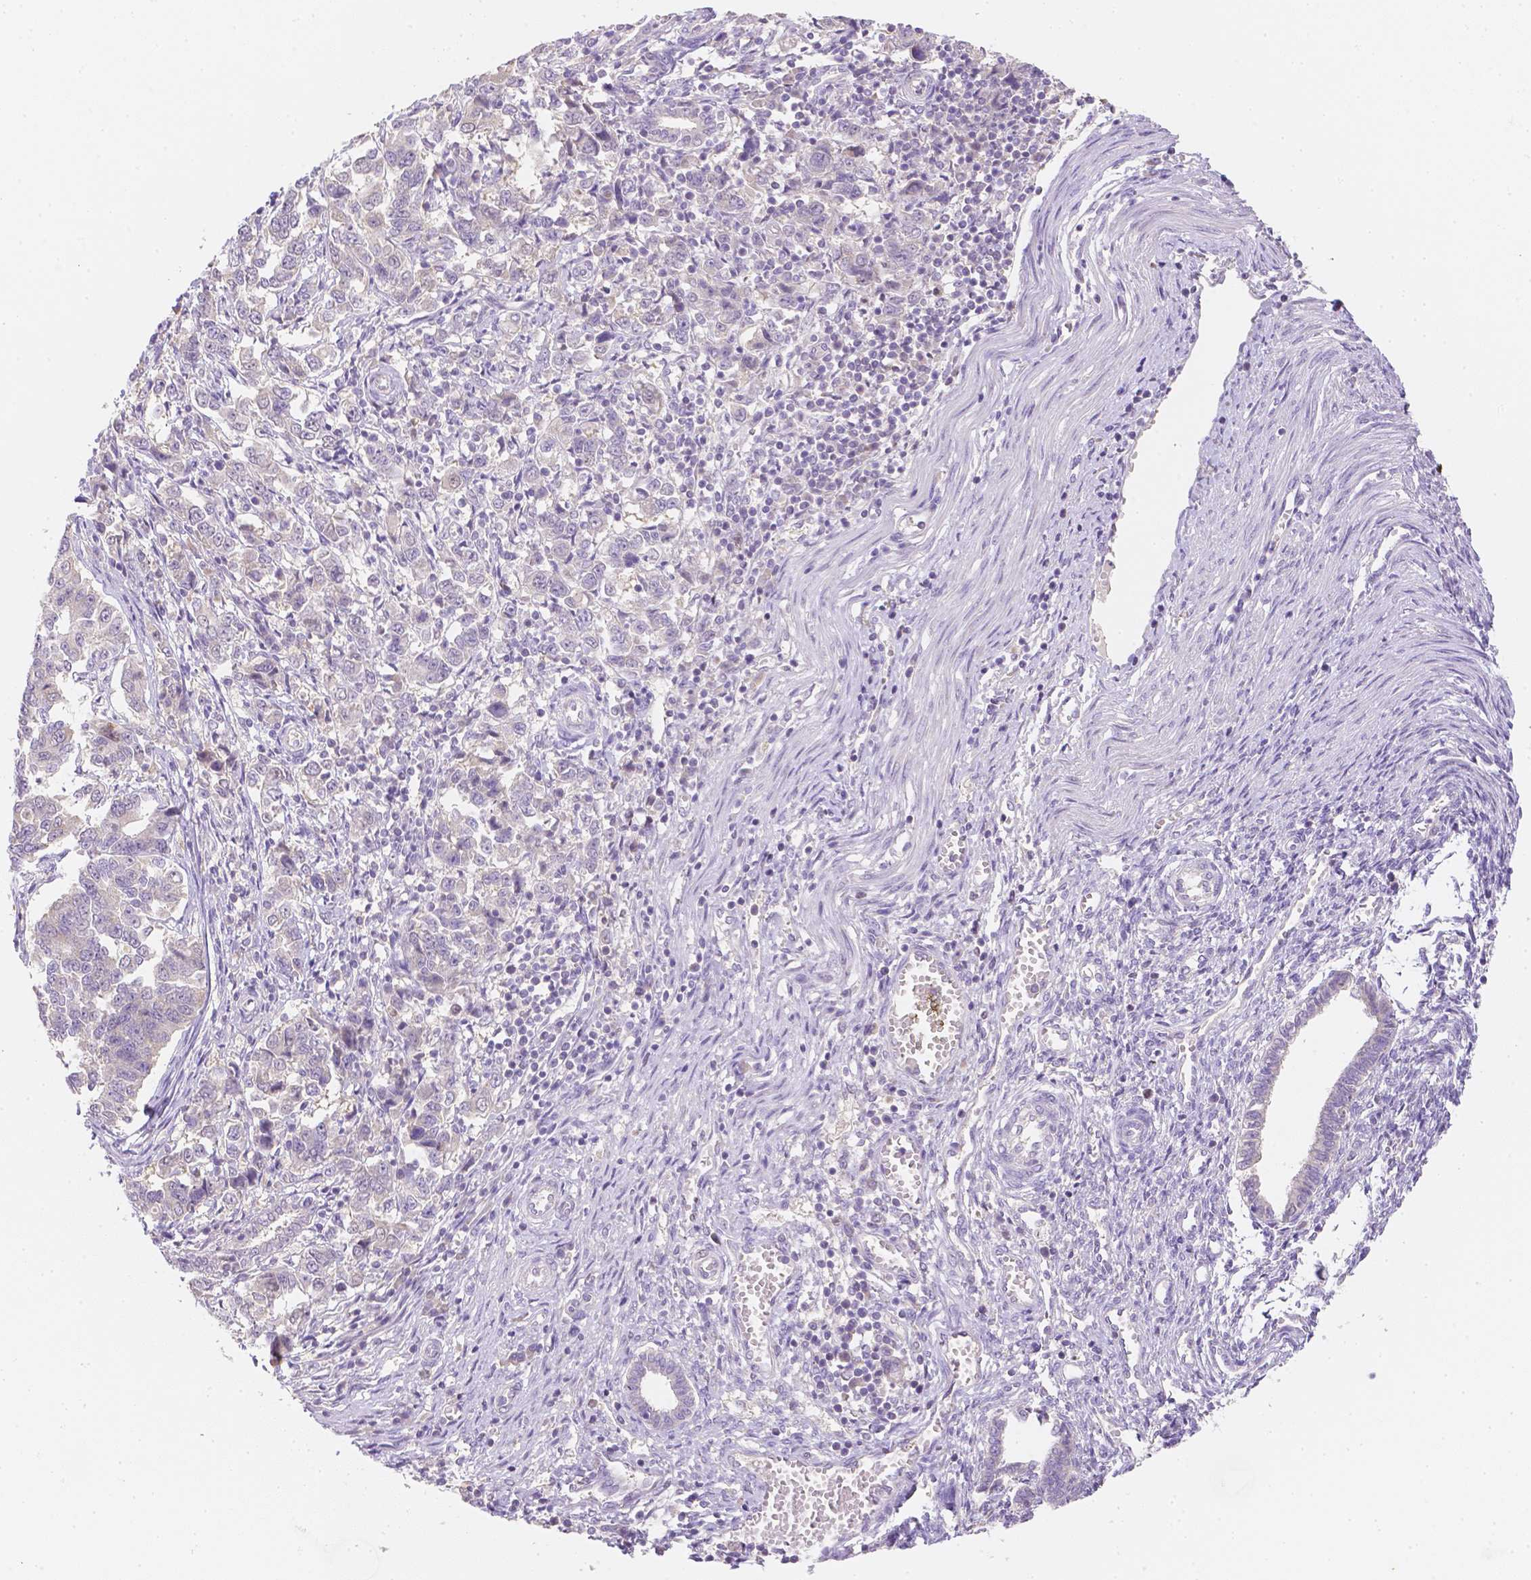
{"staining": {"intensity": "negative", "quantity": "none", "location": "none"}, "tissue": "endometrial cancer", "cell_type": "Tumor cells", "image_type": "cancer", "snomed": [{"axis": "morphology", "description": "Adenocarcinoma, NOS"}, {"axis": "topography", "description": "Endometrium"}], "caption": "The micrograph displays no staining of tumor cells in endometrial adenocarcinoma.", "gene": "C10orf67", "patient": {"sex": "female", "age": 43}}